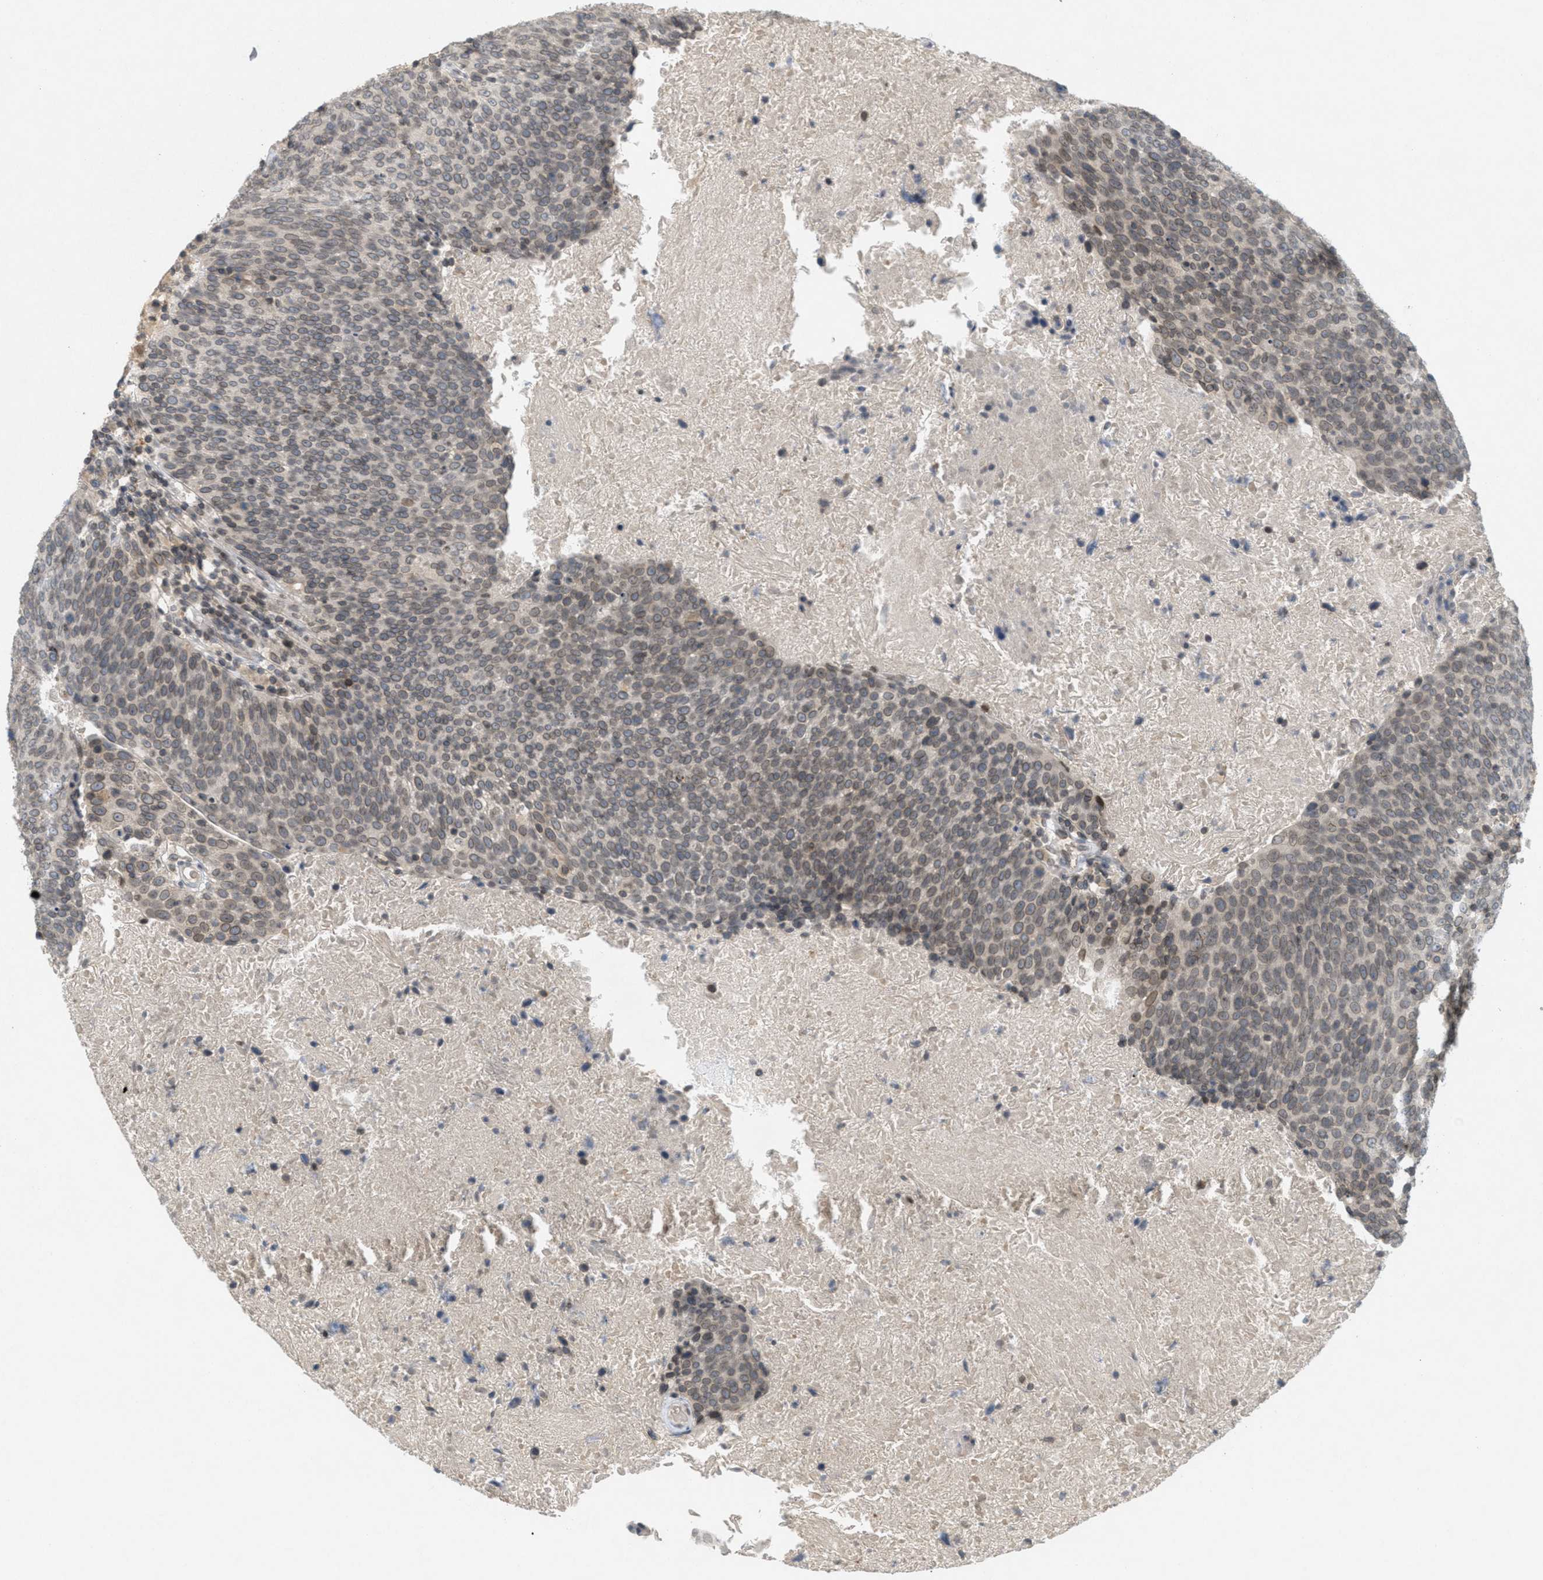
{"staining": {"intensity": "weak", "quantity": ">75%", "location": "cytoplasmic/membranous,nuclear"}, "tissue": "head and neck cancer", "cell_type": "Tumor cells", "image_type": "cancer", "snomed": [{"axis": "morphology", "description": "Squamous cell carcinoma, NOS"}, {"axis": "morphology", "description": "Squamous cell carcinoma, metastatic, NOS"}, {"axis": "topography", "description": "Lymph node"}, {"axis": "topography", "description": "Head-Neck"}], "caption": "This photomicrograph exhibits squamous cell carcinoma (head and neck) stained with immunohistochemistry to label a protein in brown. The cytoplasmic/membranous and nuclear of tumor cells show weak positivity for the protein. Nuclei are counter-stained blue.", "gene": "ABHD6", "patient": {"sex": "male", "age": 62}}